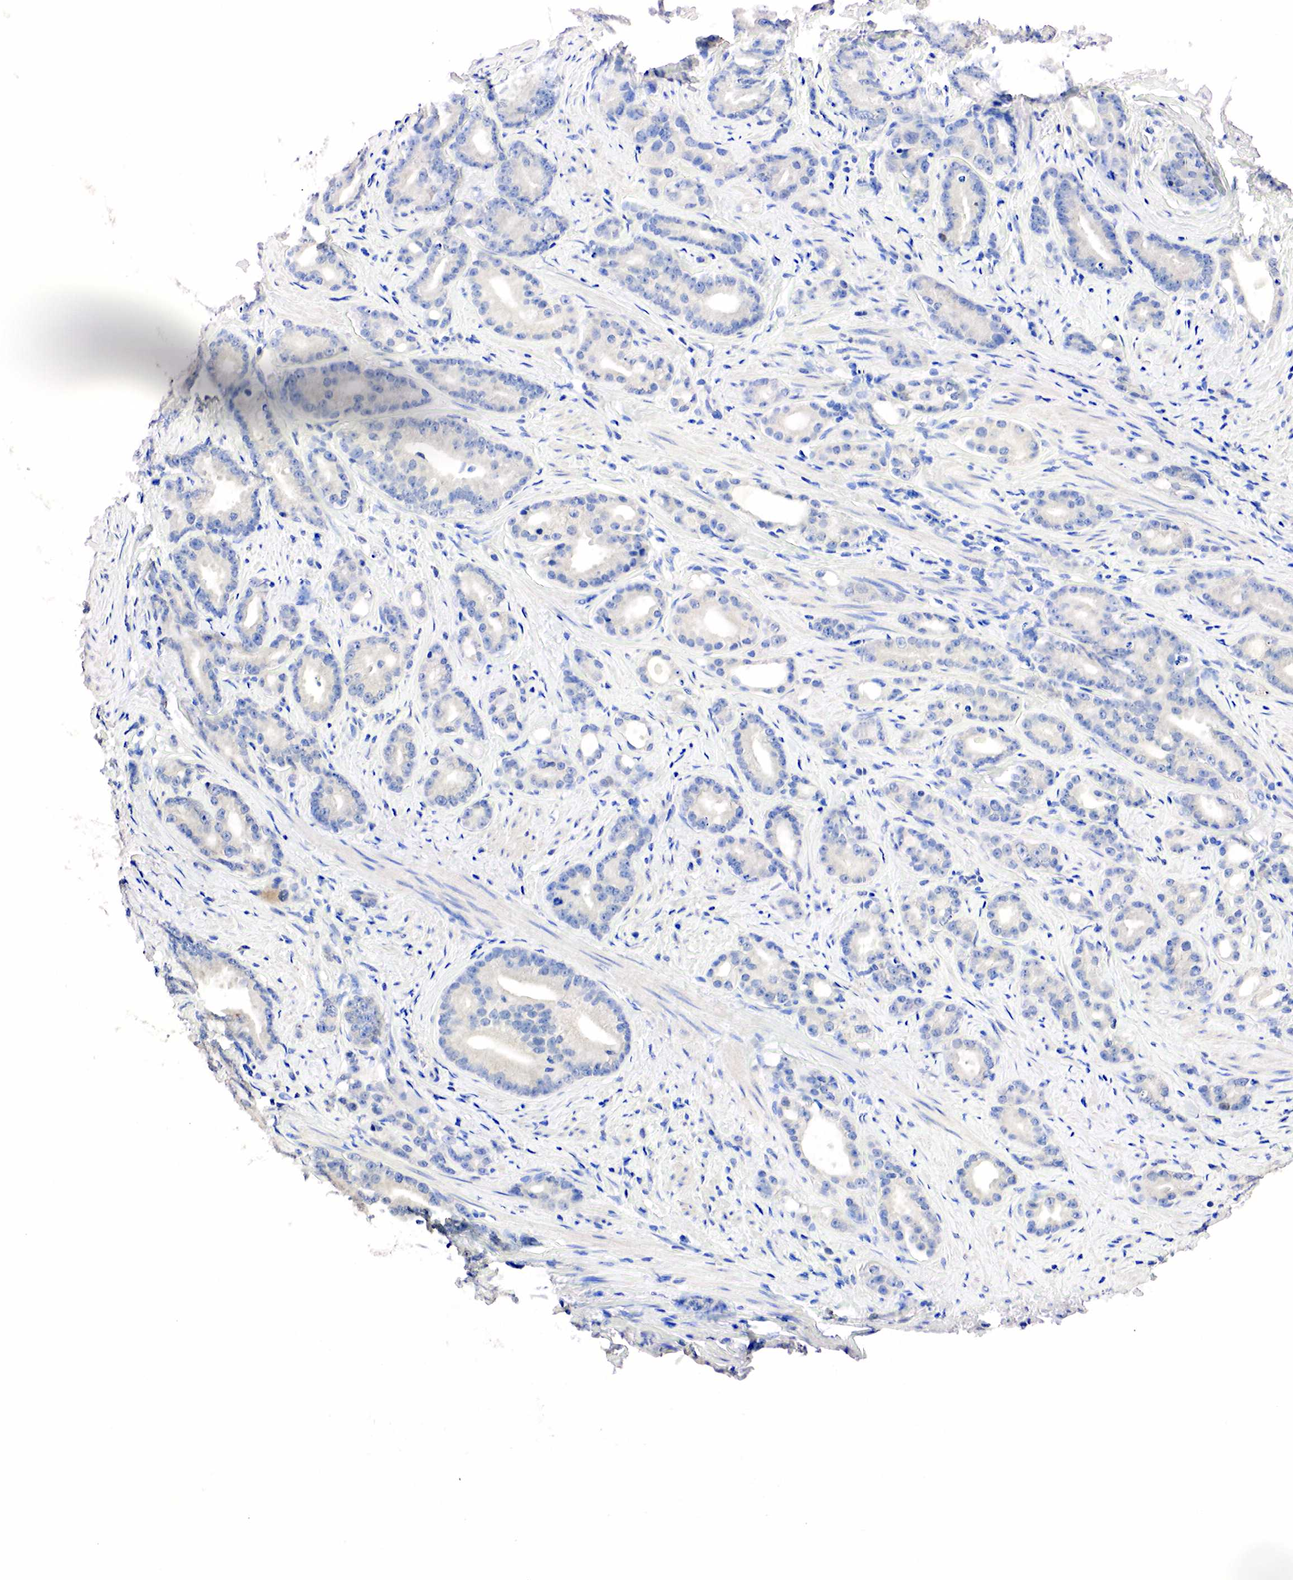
{"staining": {"intensity": "weak", "quantity": "<25%", "location": "cytoplasmic/membranous"}, "tissue": "prostate cancer", "cell_type": "Tumor cells", "image_type": "cancer", "snomed": [{"axis": "morphology", "description": "Adenocarcinoma, Medium grade"}, {"axis": "topography", "description": "Prostate"}], "caption": "High magnification brightfield microscopy of prostate cancer (medium-grade adenocarcinoma) stained with DAB (brown) and counterstained with hematoxylin (blue): tumor cells show no significant staining.", "gene": "SST", "patient": {"sex": "male", "age": 59}}